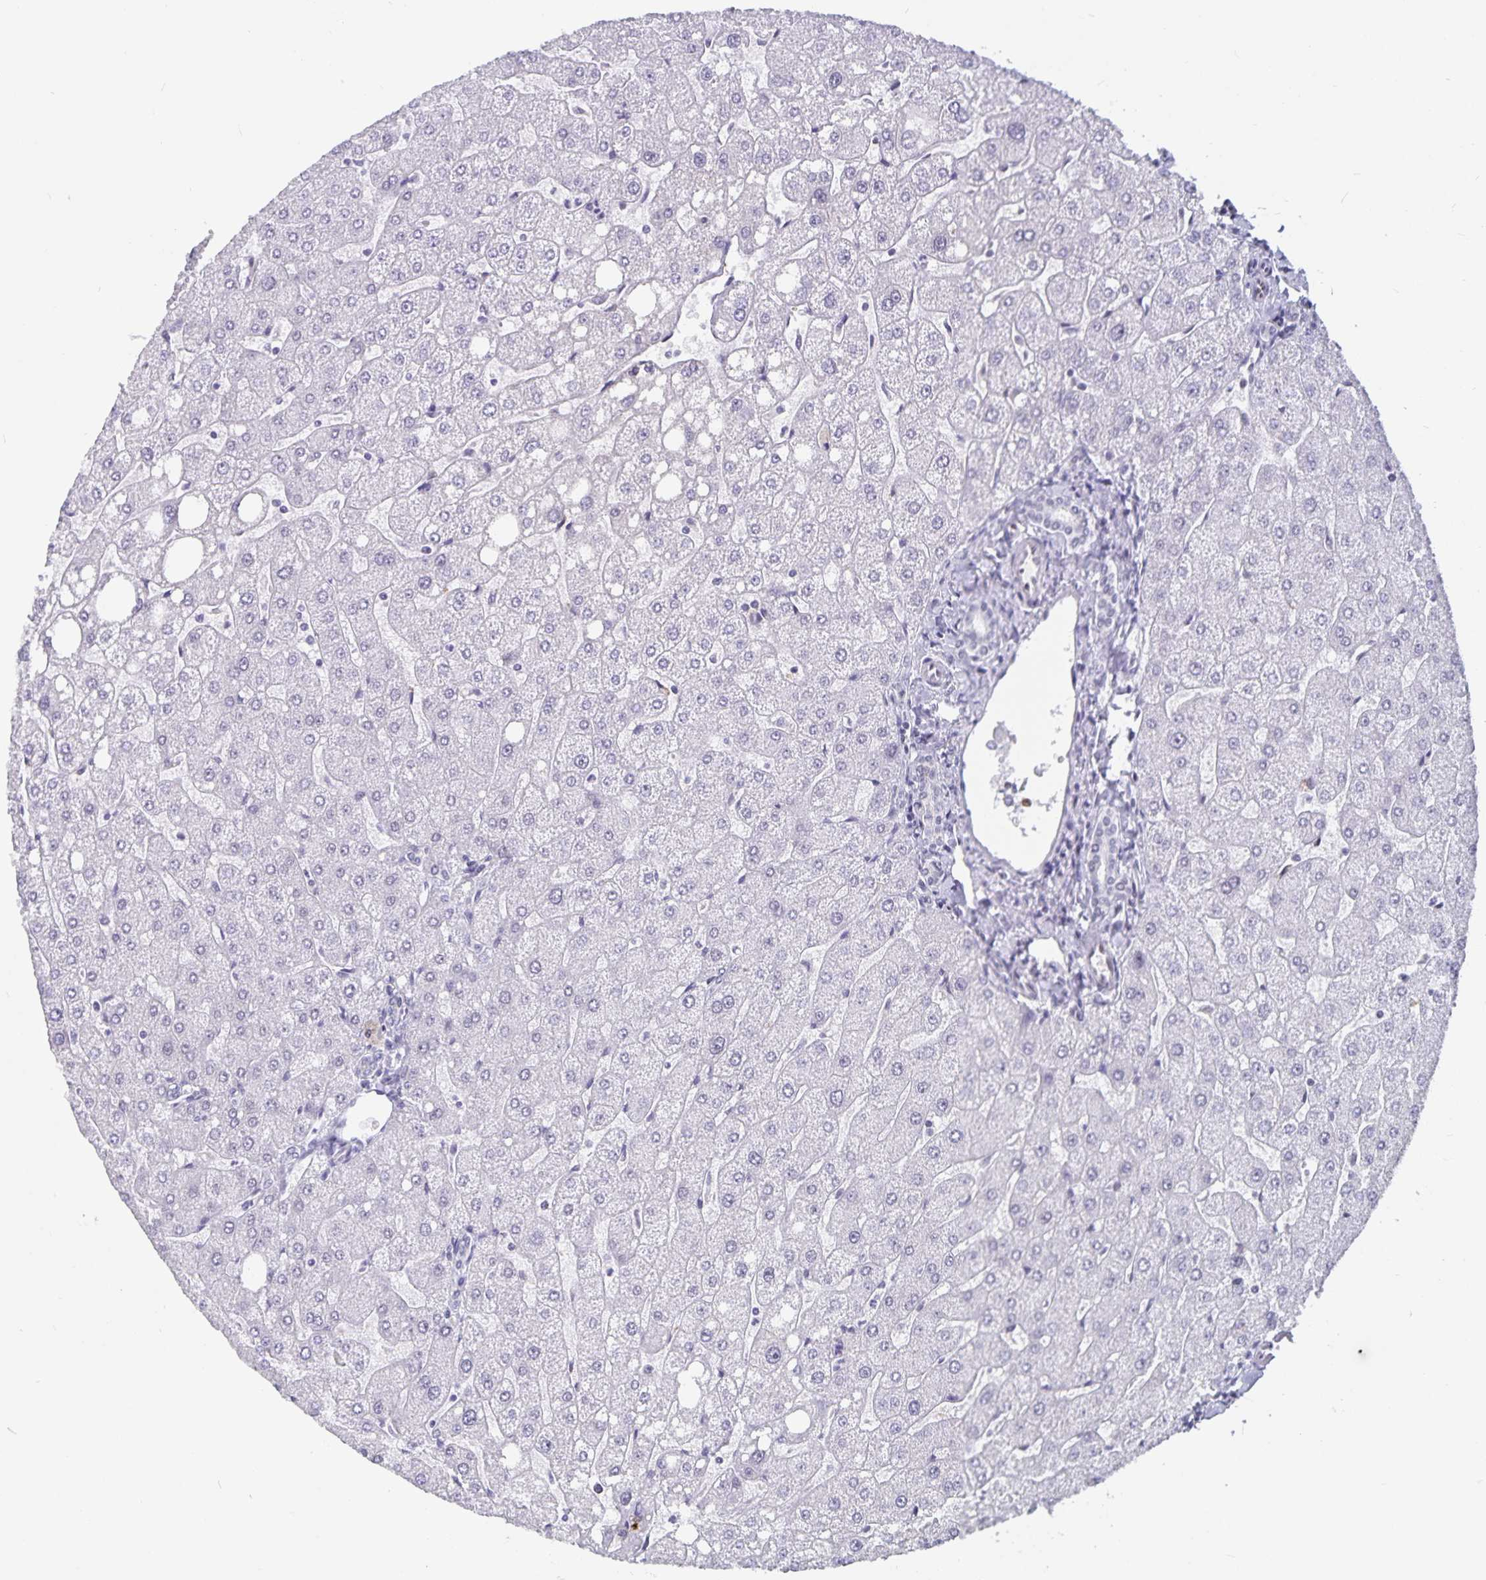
{"staining": {"intensity": "negative", "quantity": "none", "location": "none"}, "tissue": "liver", "cell_type": "Cholangiocytes", "image_type": "normal", "snomed": [{"axis": "morphology", "description": "Normal tissue, NOS"}, {"axis": "topography", "description": "Liver"}], "caption": "Immunohistochemistry (IHC) micrograph of benign liver stained for a protein (brown), which reveals no expression in cholangiocytes.", "gene": "PBX2", "patient": {"sex": "male", "age": 67}}